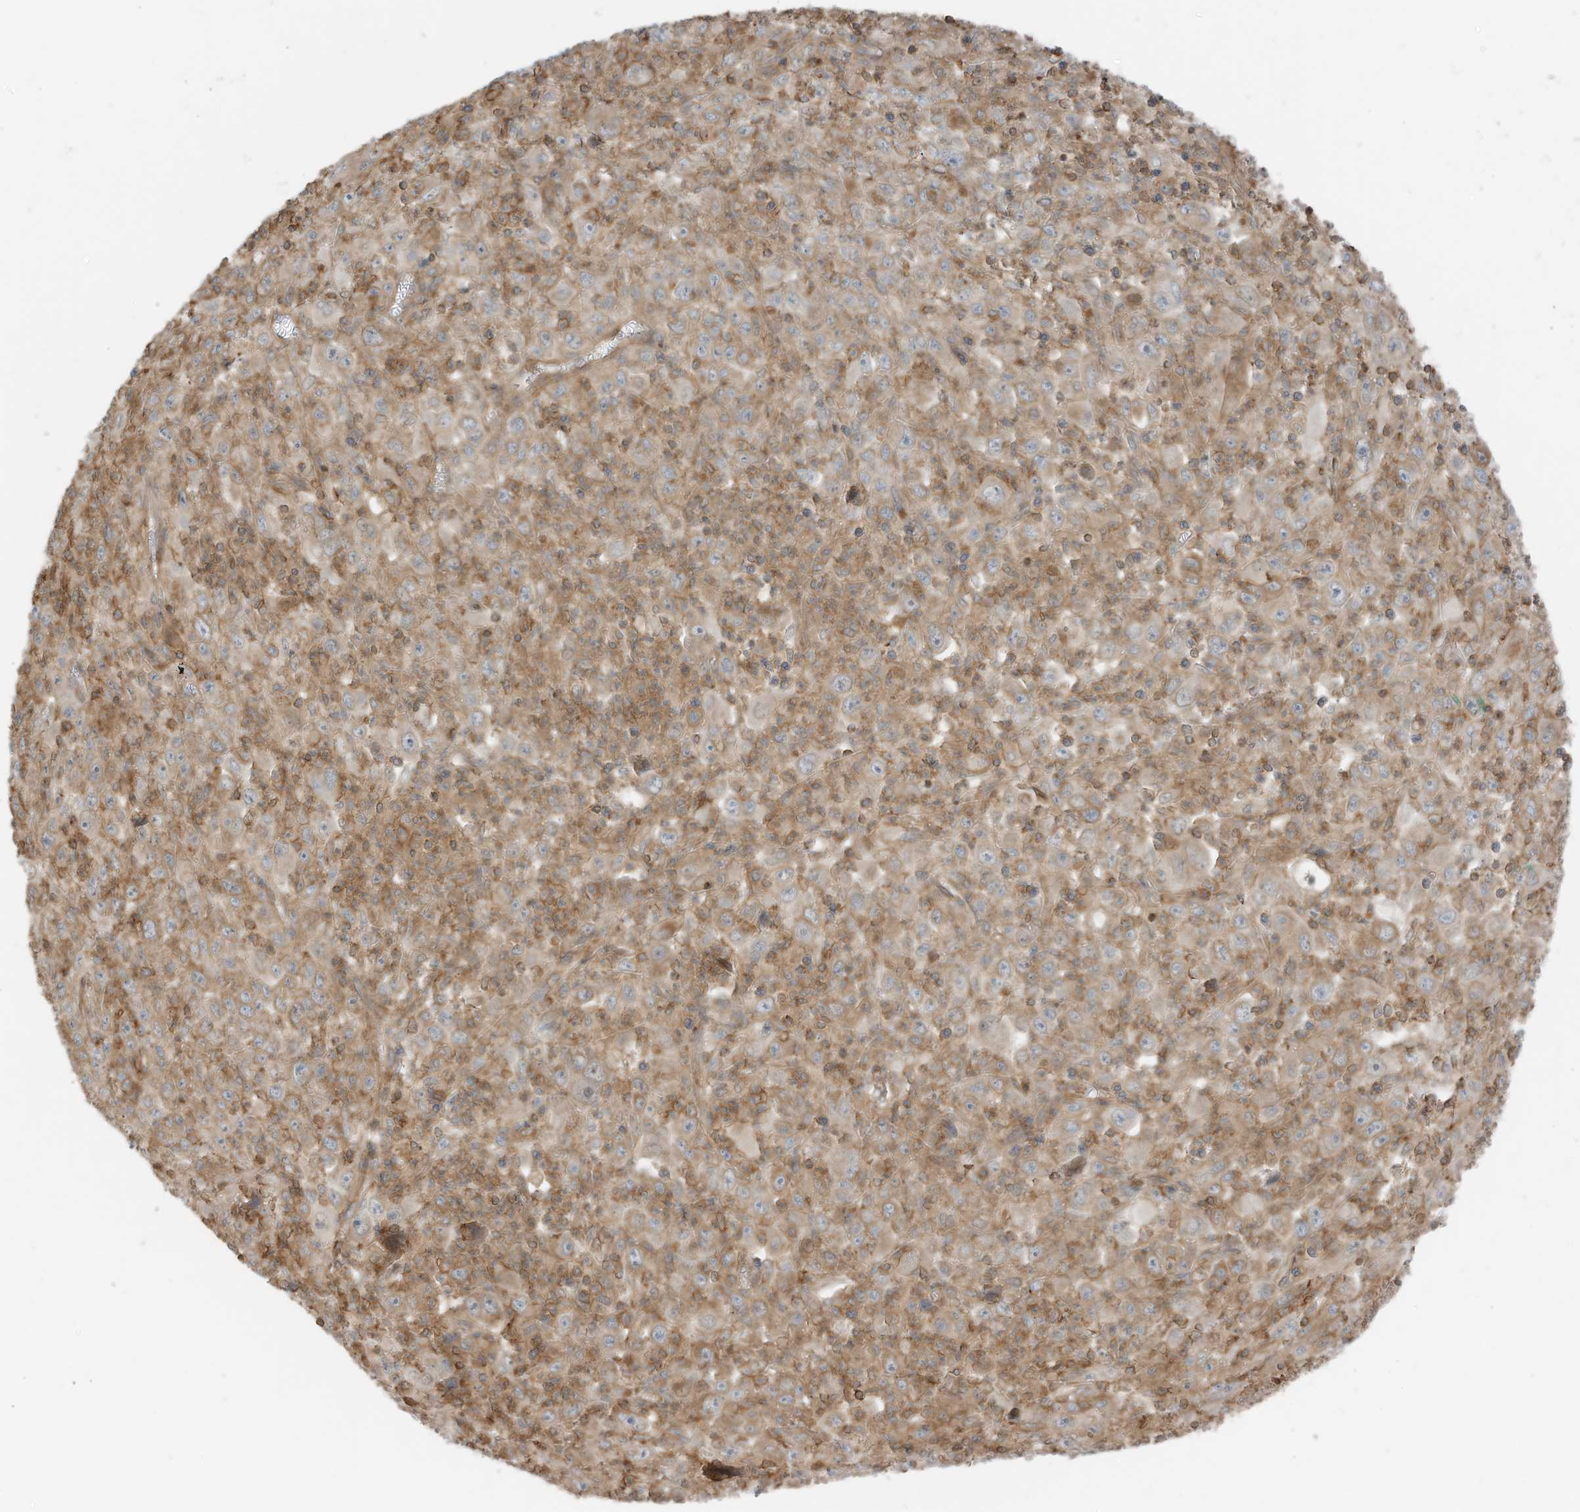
{"staining": {"intensity": "weak", "quantity": ">75%", "location": "cytoplasmic/membranous"}, "tissue": "melanoma", "cell_type": "Tumor cells", "image_type": "cancer", "snomed": [{"axis": "morphology", "description": "Malignant melanoma, Metastatic site"}, {"axis": "topography", "description": "Skin"}], "caption": "Malignant melanoma (metastatic site) stained with a protein marker reveals weak staining in tumor cells.", "gene": "SLC25A12", "patient": {"sex": "female", "age": 56}}